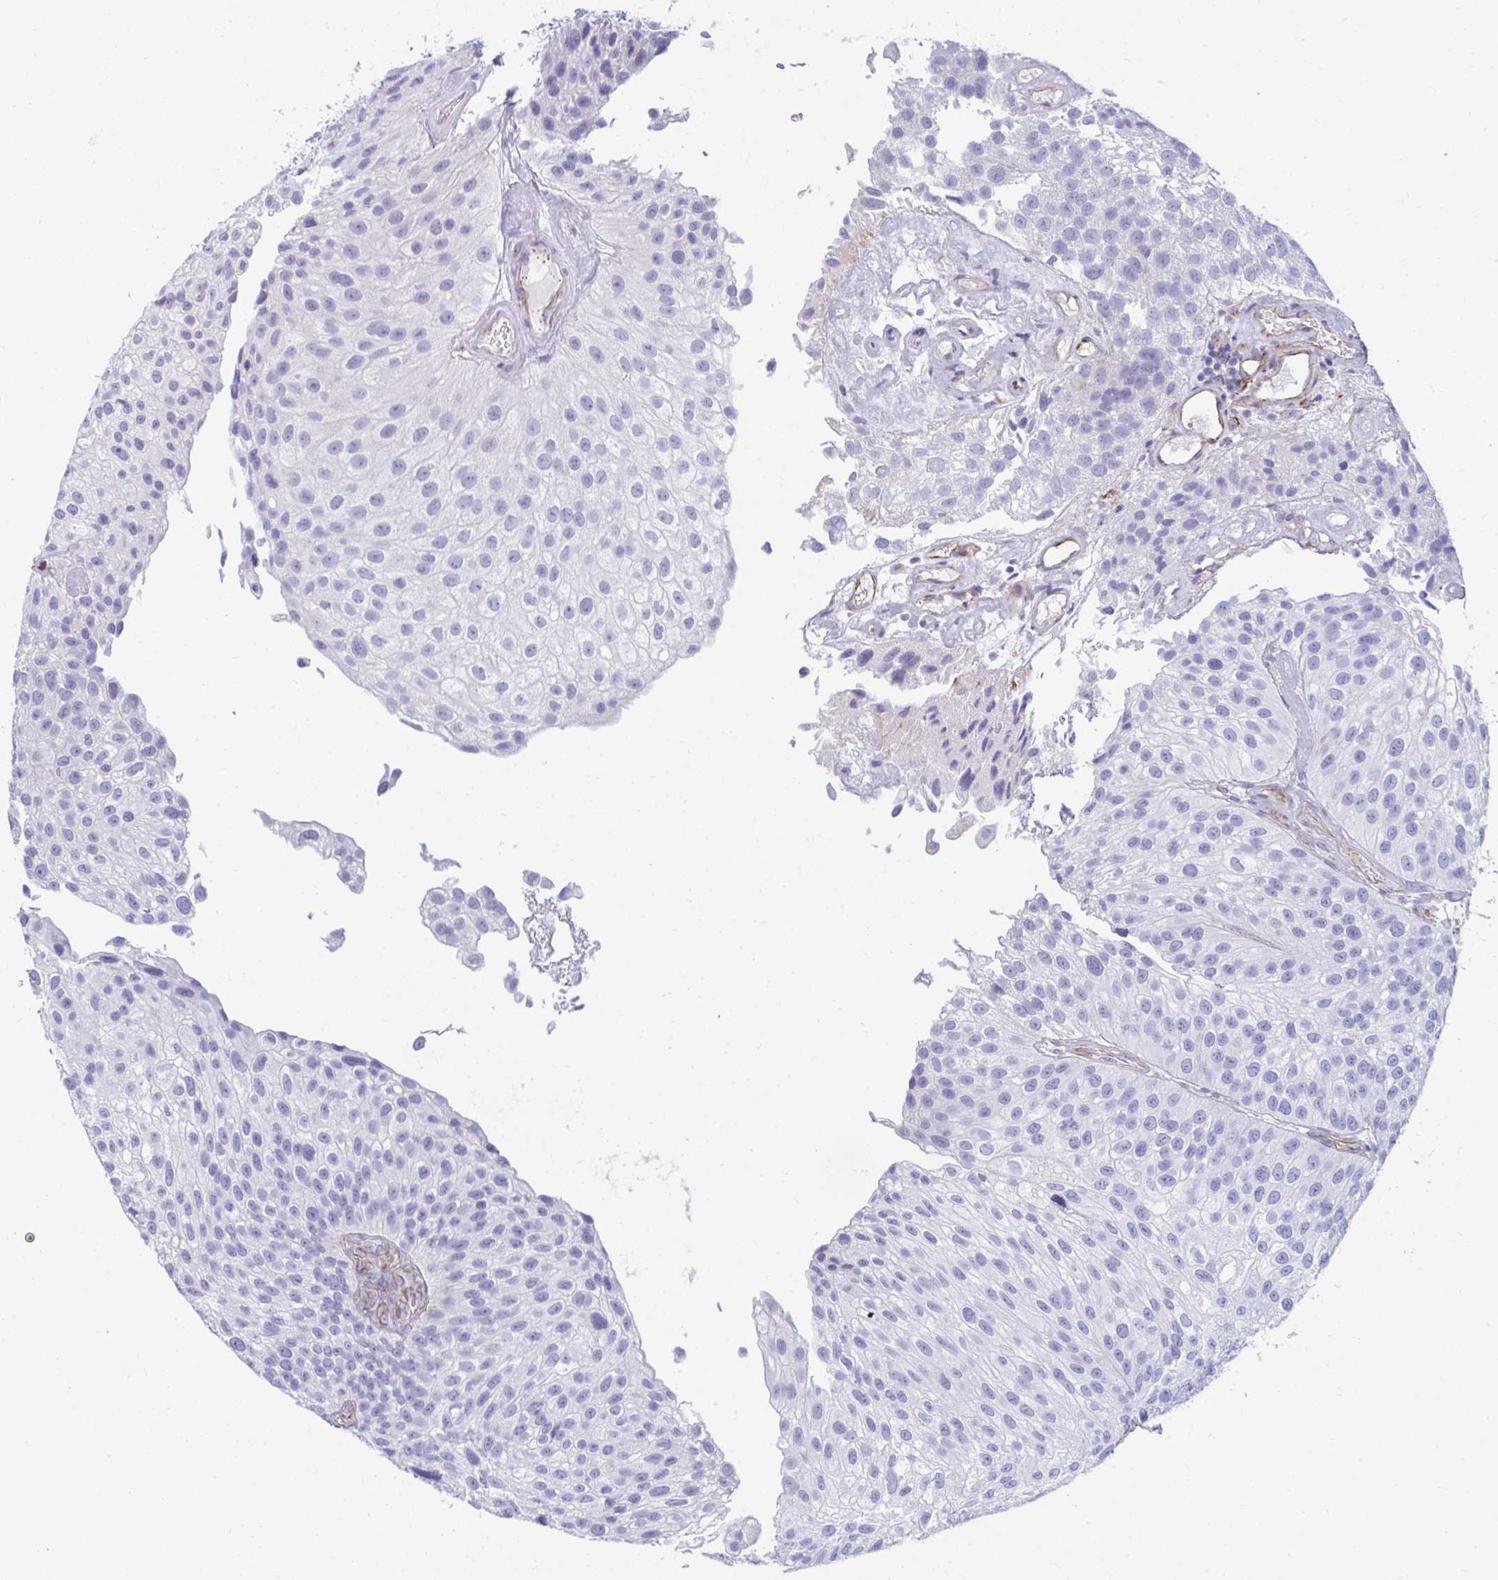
{"staining": {"intensity": "negative", "quantity": "none", "location": "none"}, "tissue": "urothelial cancer", "cell_type": "Tumor cells", "image_type": "cancer", "snomed": [{"axis": "morphology", "description": "Urothelial carcinoma, NOS"}, {"axis": "topography", "description": "Urinary bladder"}], "caption": "Tumor cells show no significant protein expression in transitional cell carcinoma.", "gene": "UBL3", "patient": {"sex": "male", "age": 87}}